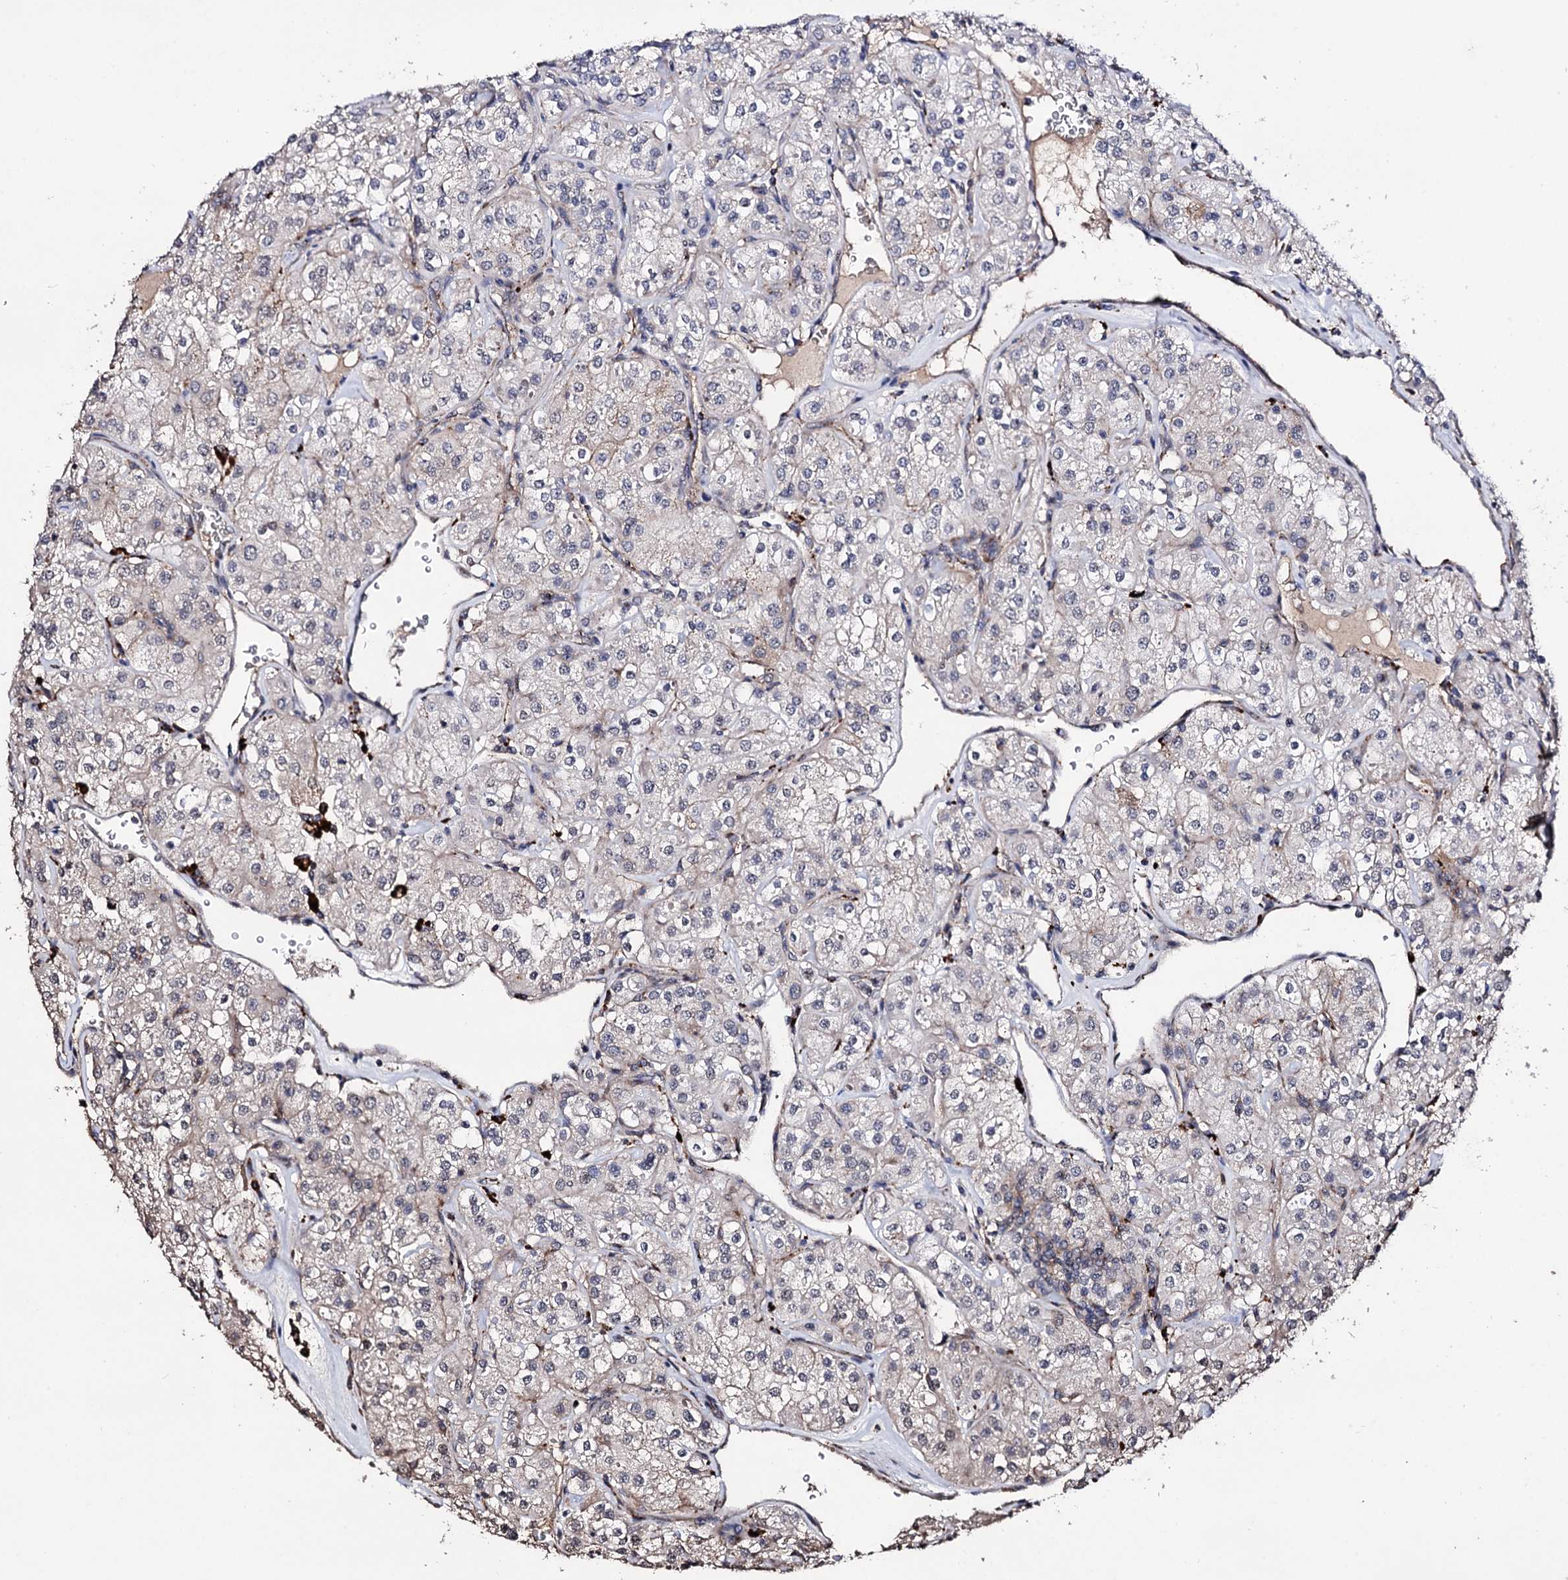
{"staining": {"intensity": "negative", "quantity": "none", "location": "none"}, "tissue": "renal cancer", "cell_type": "Tumor cells", "image_type": "cancer", "snomed": [{"axis": "morphology", "description": "Adenocarcinoma, NOS"}, {"axis": "topography", "description": "Kidney"}], "caption": "Immunohistochemical staining of renal cancer (adenocarcinoma) shows no significant expression in tumor cells.", "gene": "MICAL2", "patient": {"sex": "male", "age": 77}}